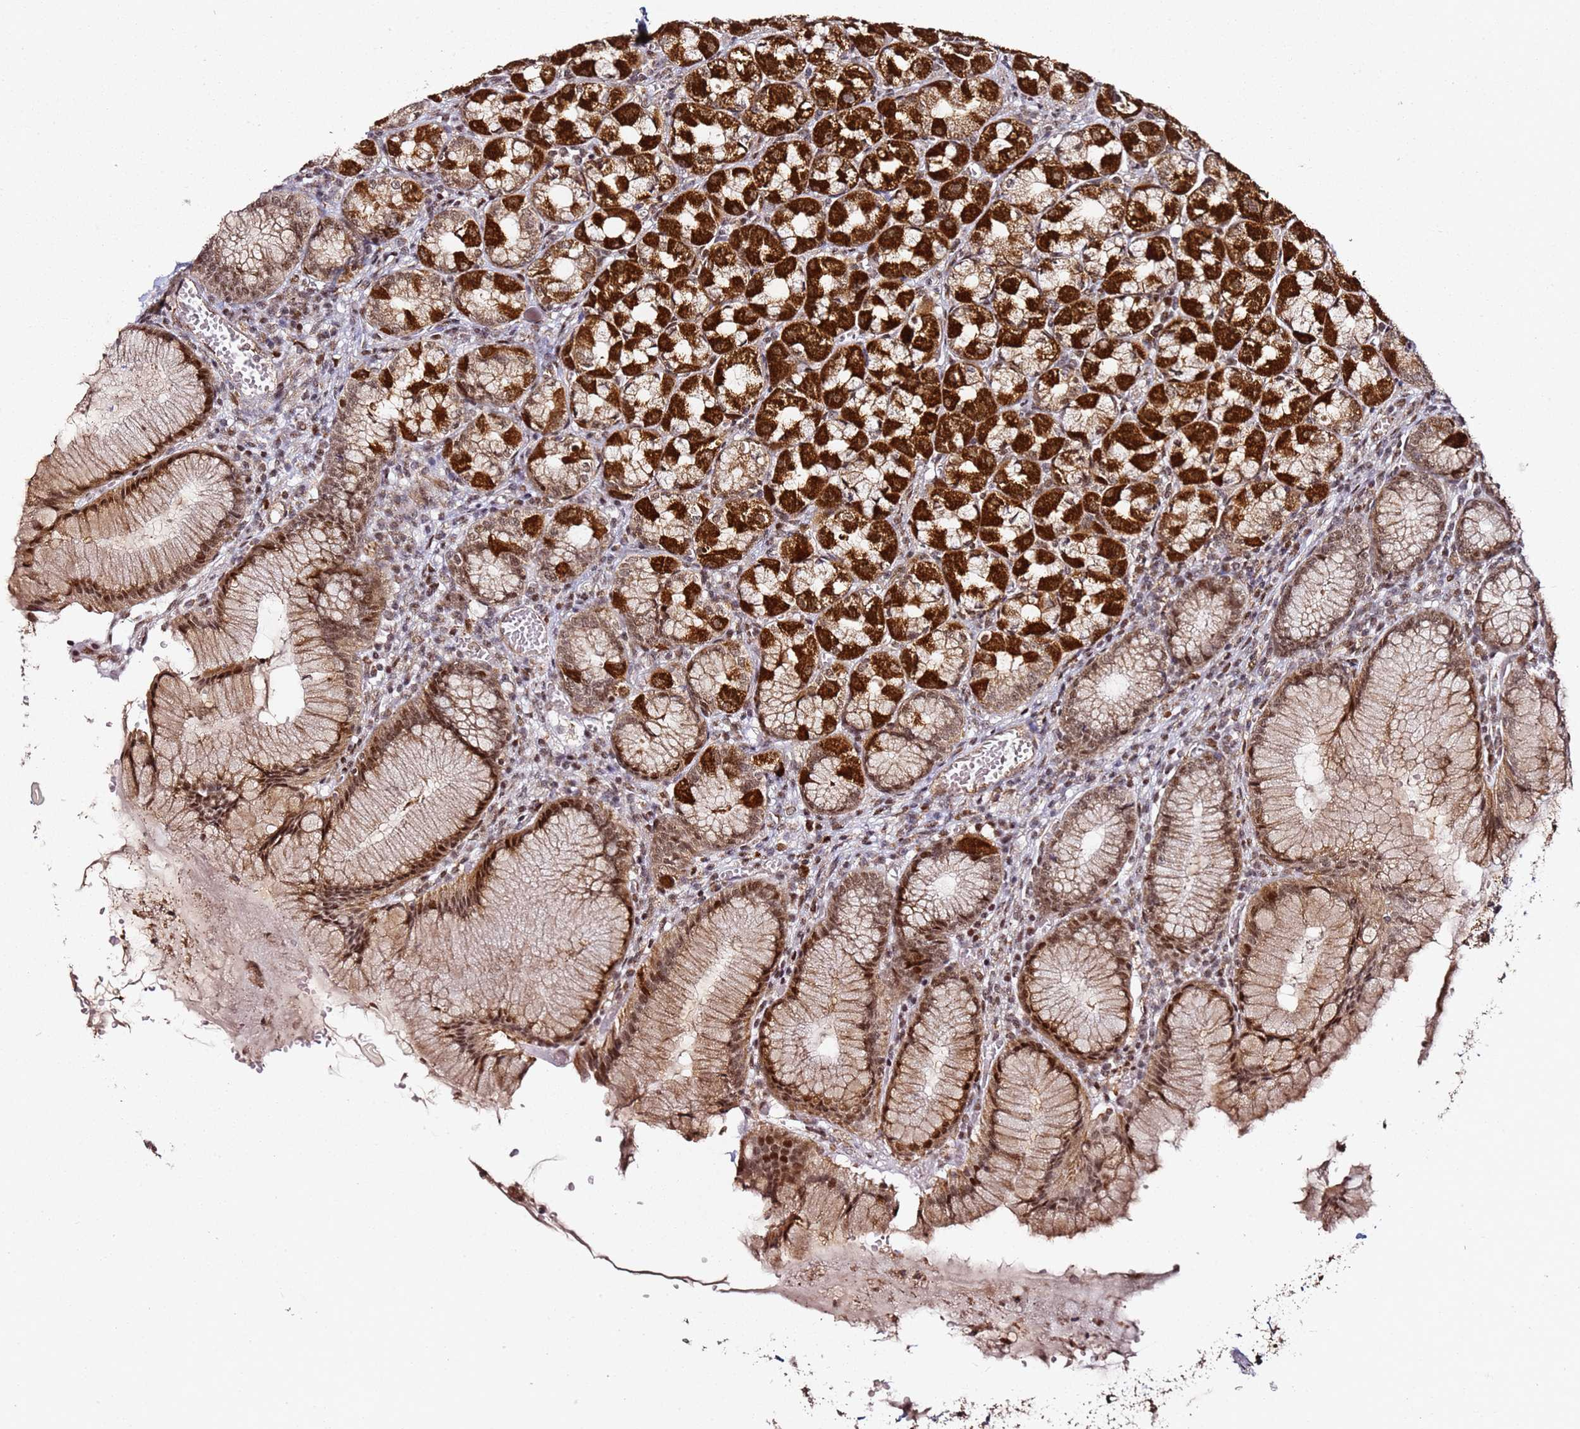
{"staining": {"intensity": "strong", "quantity": ">75%", "location": "cytoplasmic/membranous,nuclear"}, "tissue": "stomach", "cell_type": "Glandular cells", "image_type": "normal", "snomed": [{"axis": "morphology", "description": "Normal tissue, NOS"}, {"axis": "topography", "description": "Stomach"}], "caption": "Approximately >75% of glandular cells in unremarkable human stomach exhibit strong cytoplasmic/membranous,nuclear protein staining as visualized by brown immunohistochemical staining.", "gene": "TP53AIP1", "patient": {"sex": "male", "age": 55}}